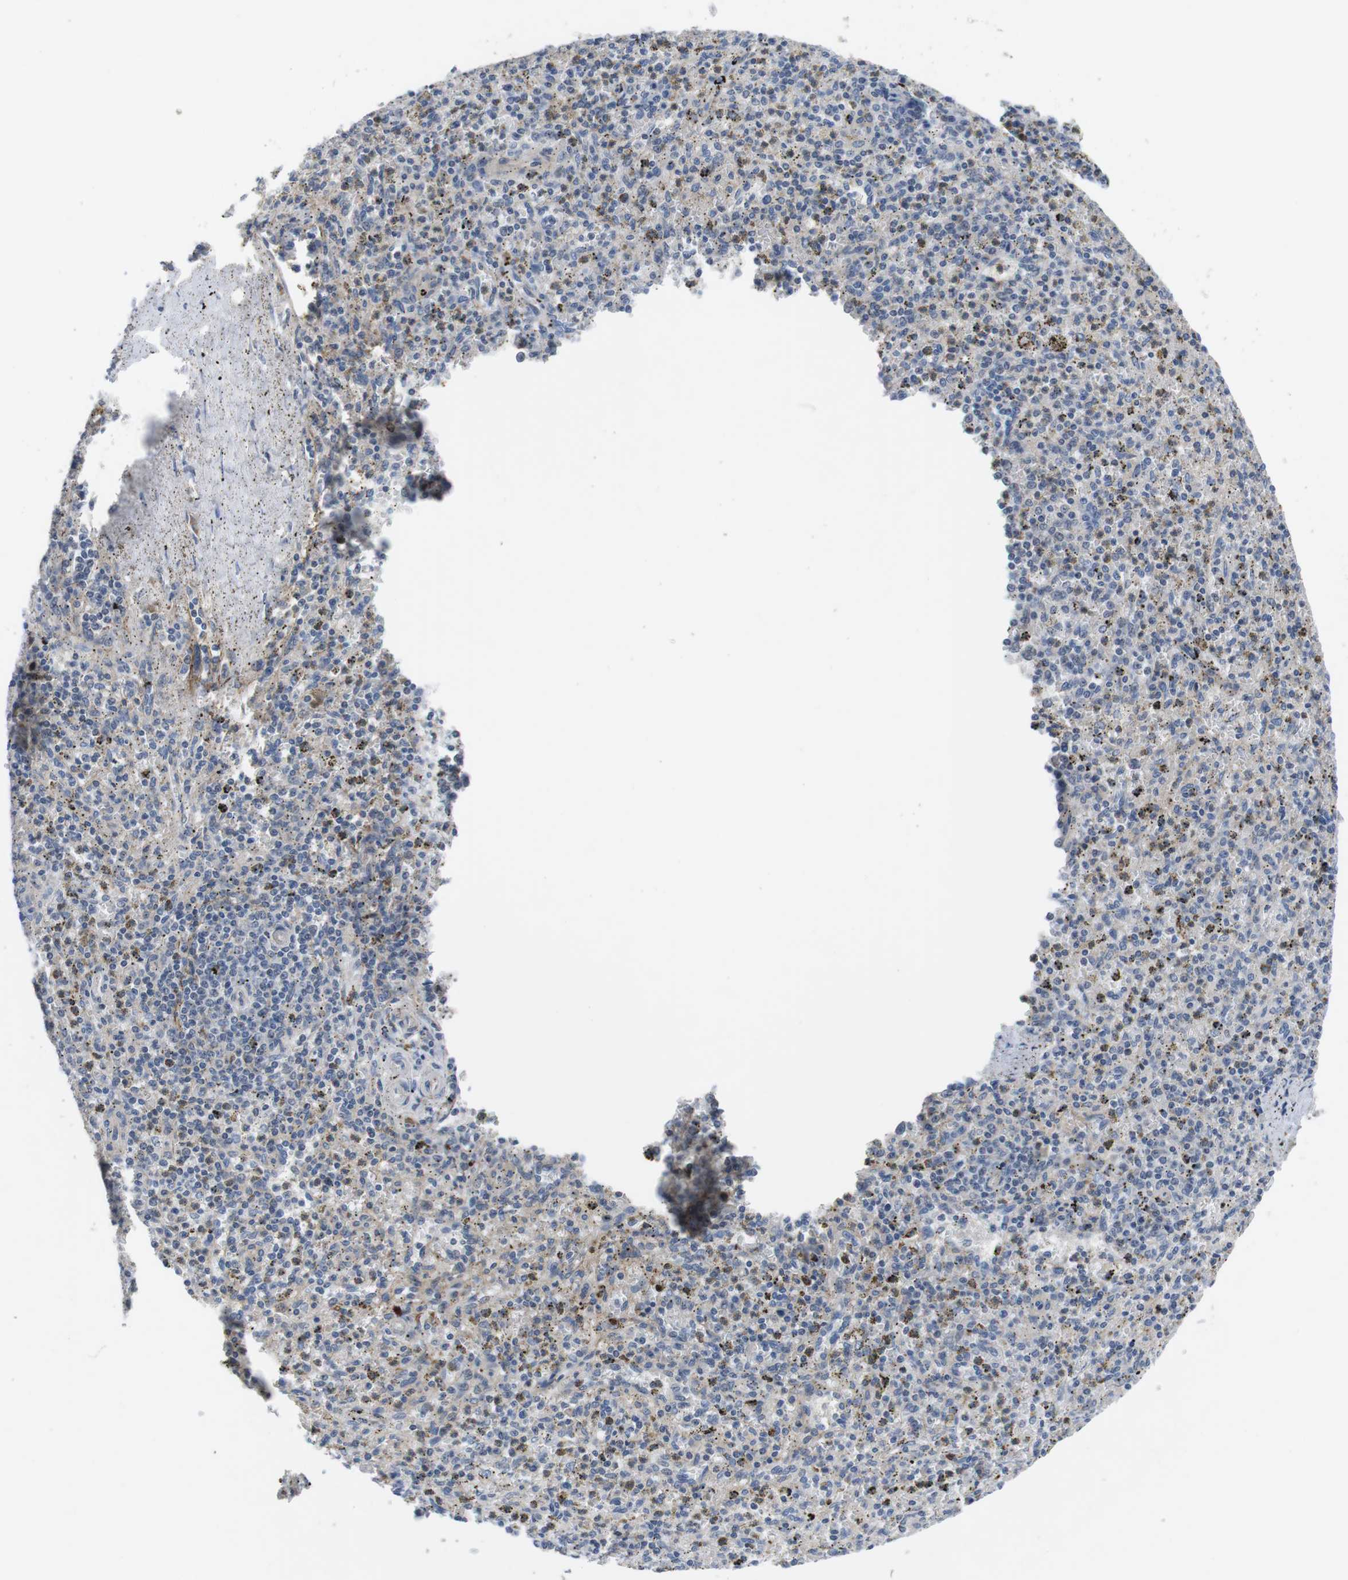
{"staining": {"intensity": "weak", "quantity": "25%-75%", "location": "cytoplasmic/membranous"}, "tissue": "spleen", "cell_type": "Cells in red pulp", "image_type": "normal", "snomed": [{"axis": "morphology", "description": "Normal tissue, NOS"}, {"axis": "topography", "description": "Spleen"}], "caption": "Immunohistochemistry (DAB (3,3'-diaminobenzidine)) staining of unremarkable human spleen reveals weak cytoplasmic/membranous protein expression in about 25%-75% of cells in red pulp. Nuclei are stained in blue.", "gene": "NECTIN1", "patient": {"sex": "male", "age": 72}}